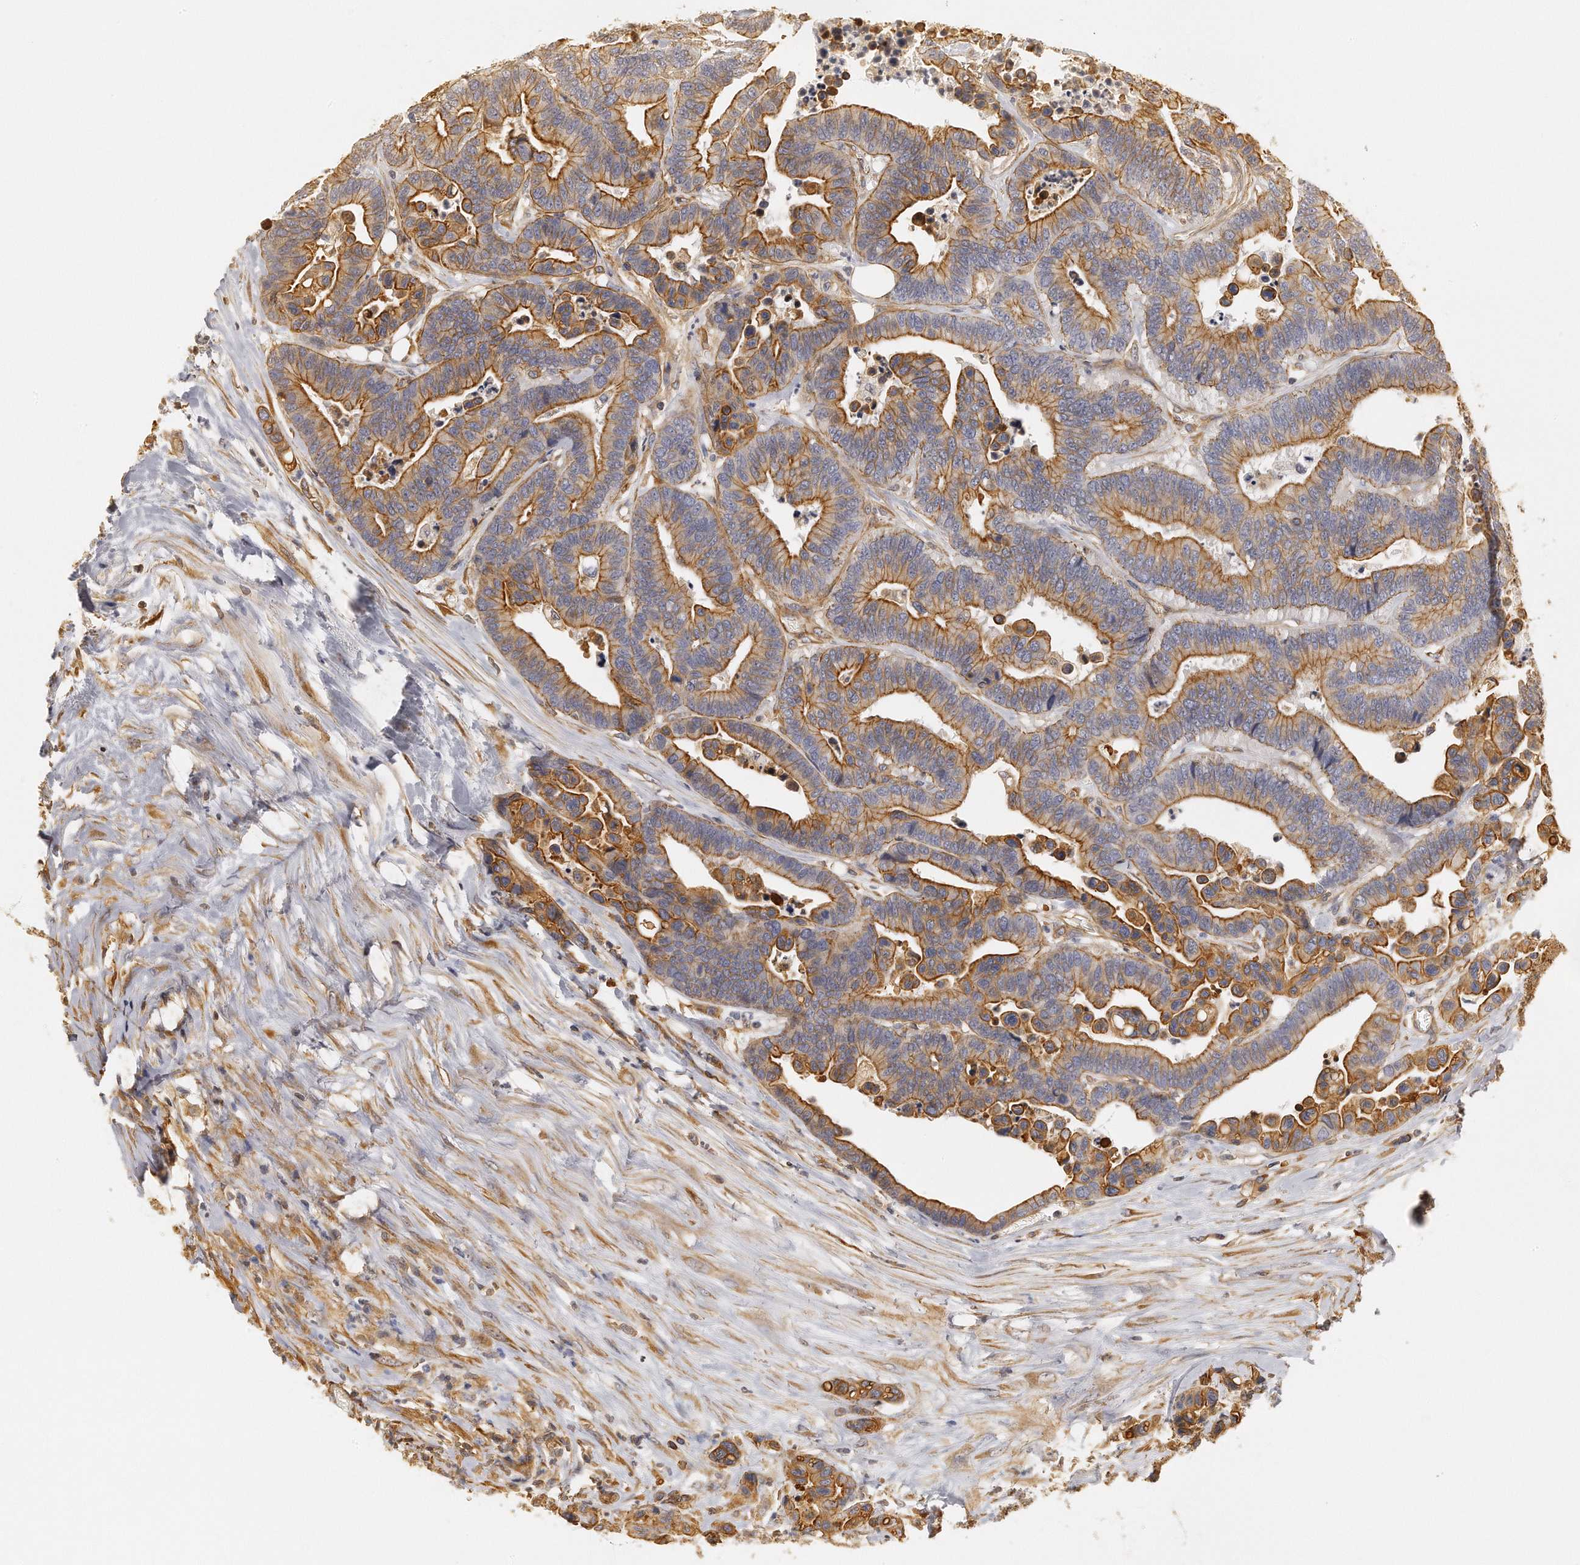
{"staining": {"intensity": "moderate", "quantity": ">75%", "location": "cytoplasmic/membranous"}, "tissue": "colorectal cancer", "cell_type": "Tumor cells", "image_type": "cancer", "snomed": [{"axis": "morphology", "description": "Adenocarcinoma, NOS"}, {"axis": "topography", "description": "Colon"}], "caption": "This is an image of IHC staining of colorectal cancer (adenocarcinoma), which shows moderate staining in the cytoplasmic/membranous of tumor cells.", "gene": "CHST7", "patient": {"sex": "male", "age": 82}}